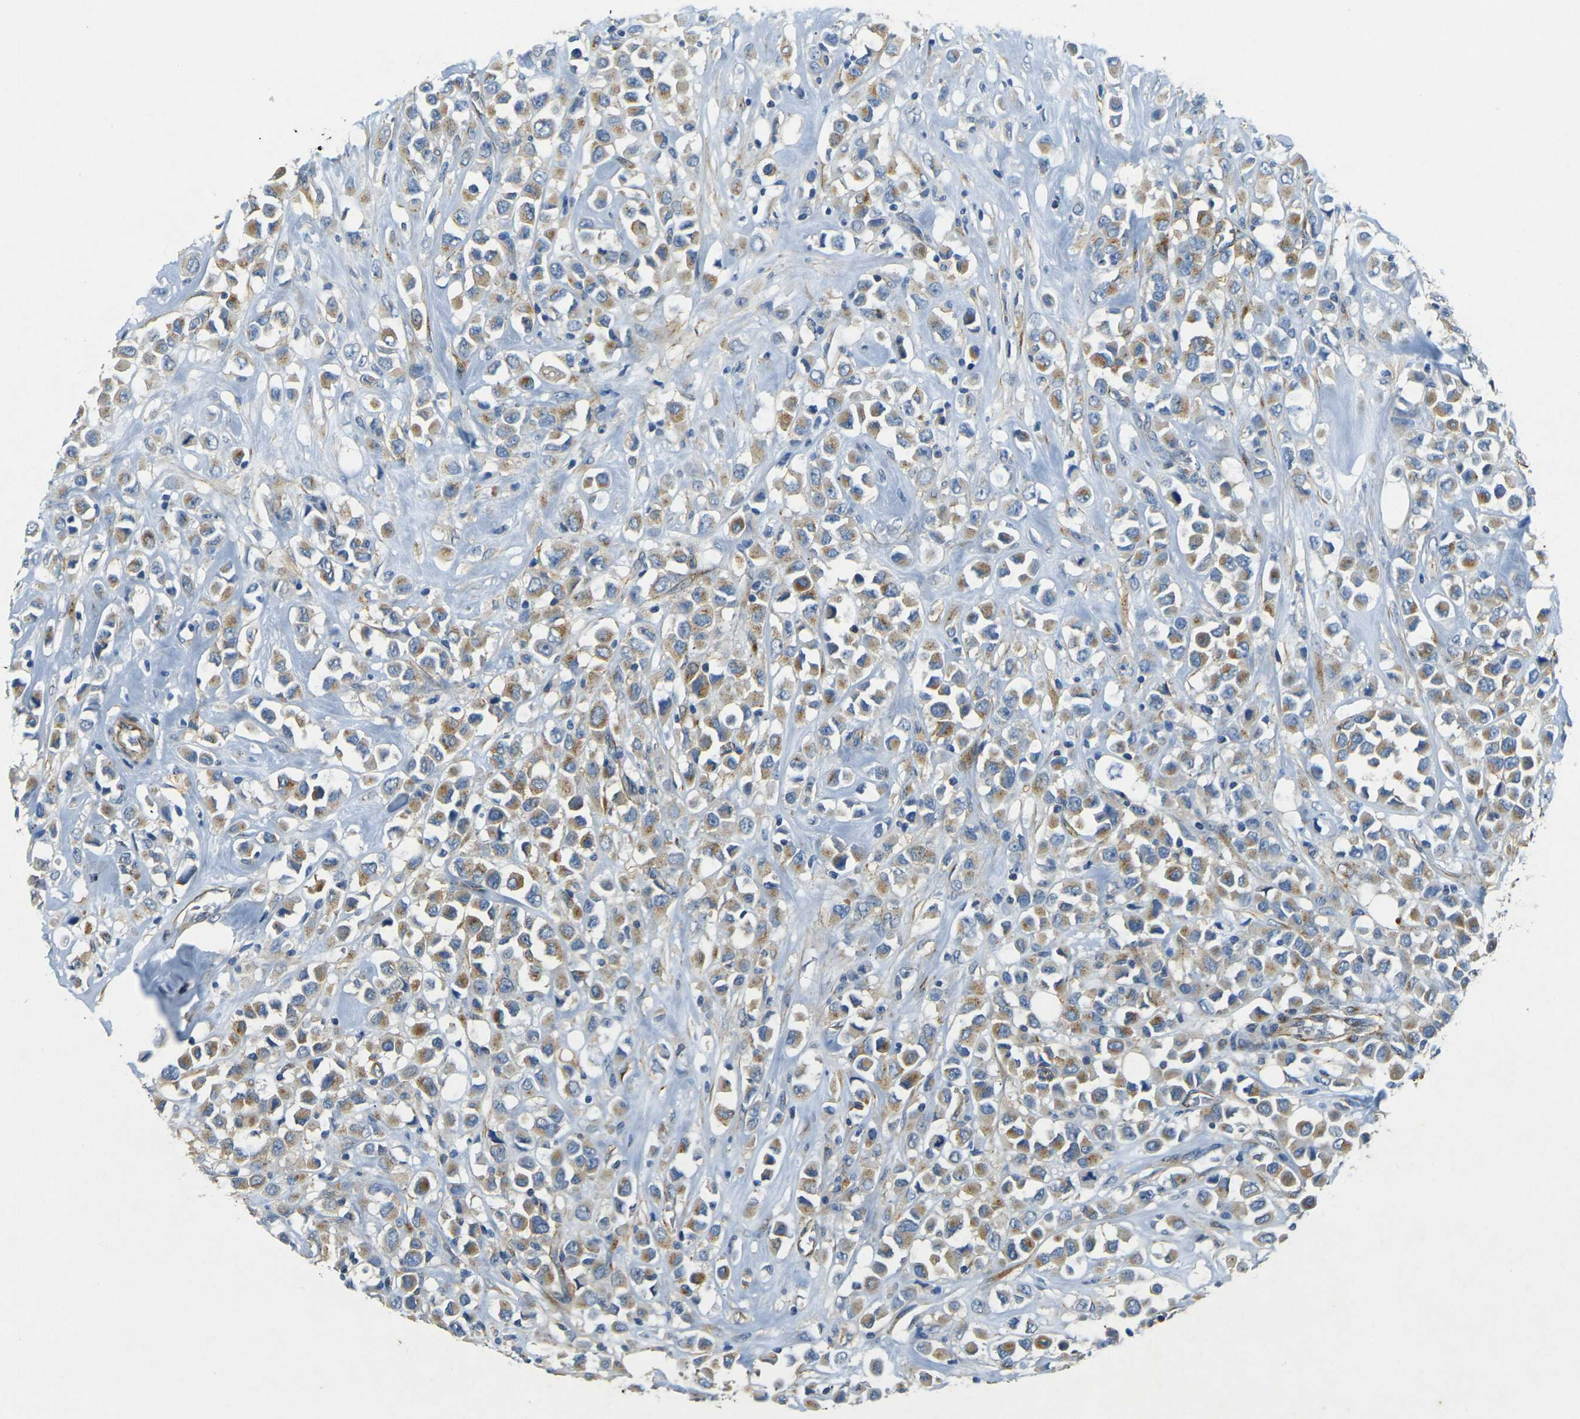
{"staining": {"intensity": "moderate", "quantity": ">75%", "location": "cytoplasmic/membranous"}, "tissue": "breast cancer", "cell_type": "Tumor cells", "image_type": "cancer", "snomed": [{"axis": "morphology", "description": "Duct carcinoma"}, {"axis": "topography", "description": "Breast"}], "caption": "DAB immunohistochemical staining of breast cancer demonstrates moderate cytoplasmic/membranous protein expression in about >75% of tumor cells.", "gene": "SORT1", "patient": {"sex": "female", "age": 61}}